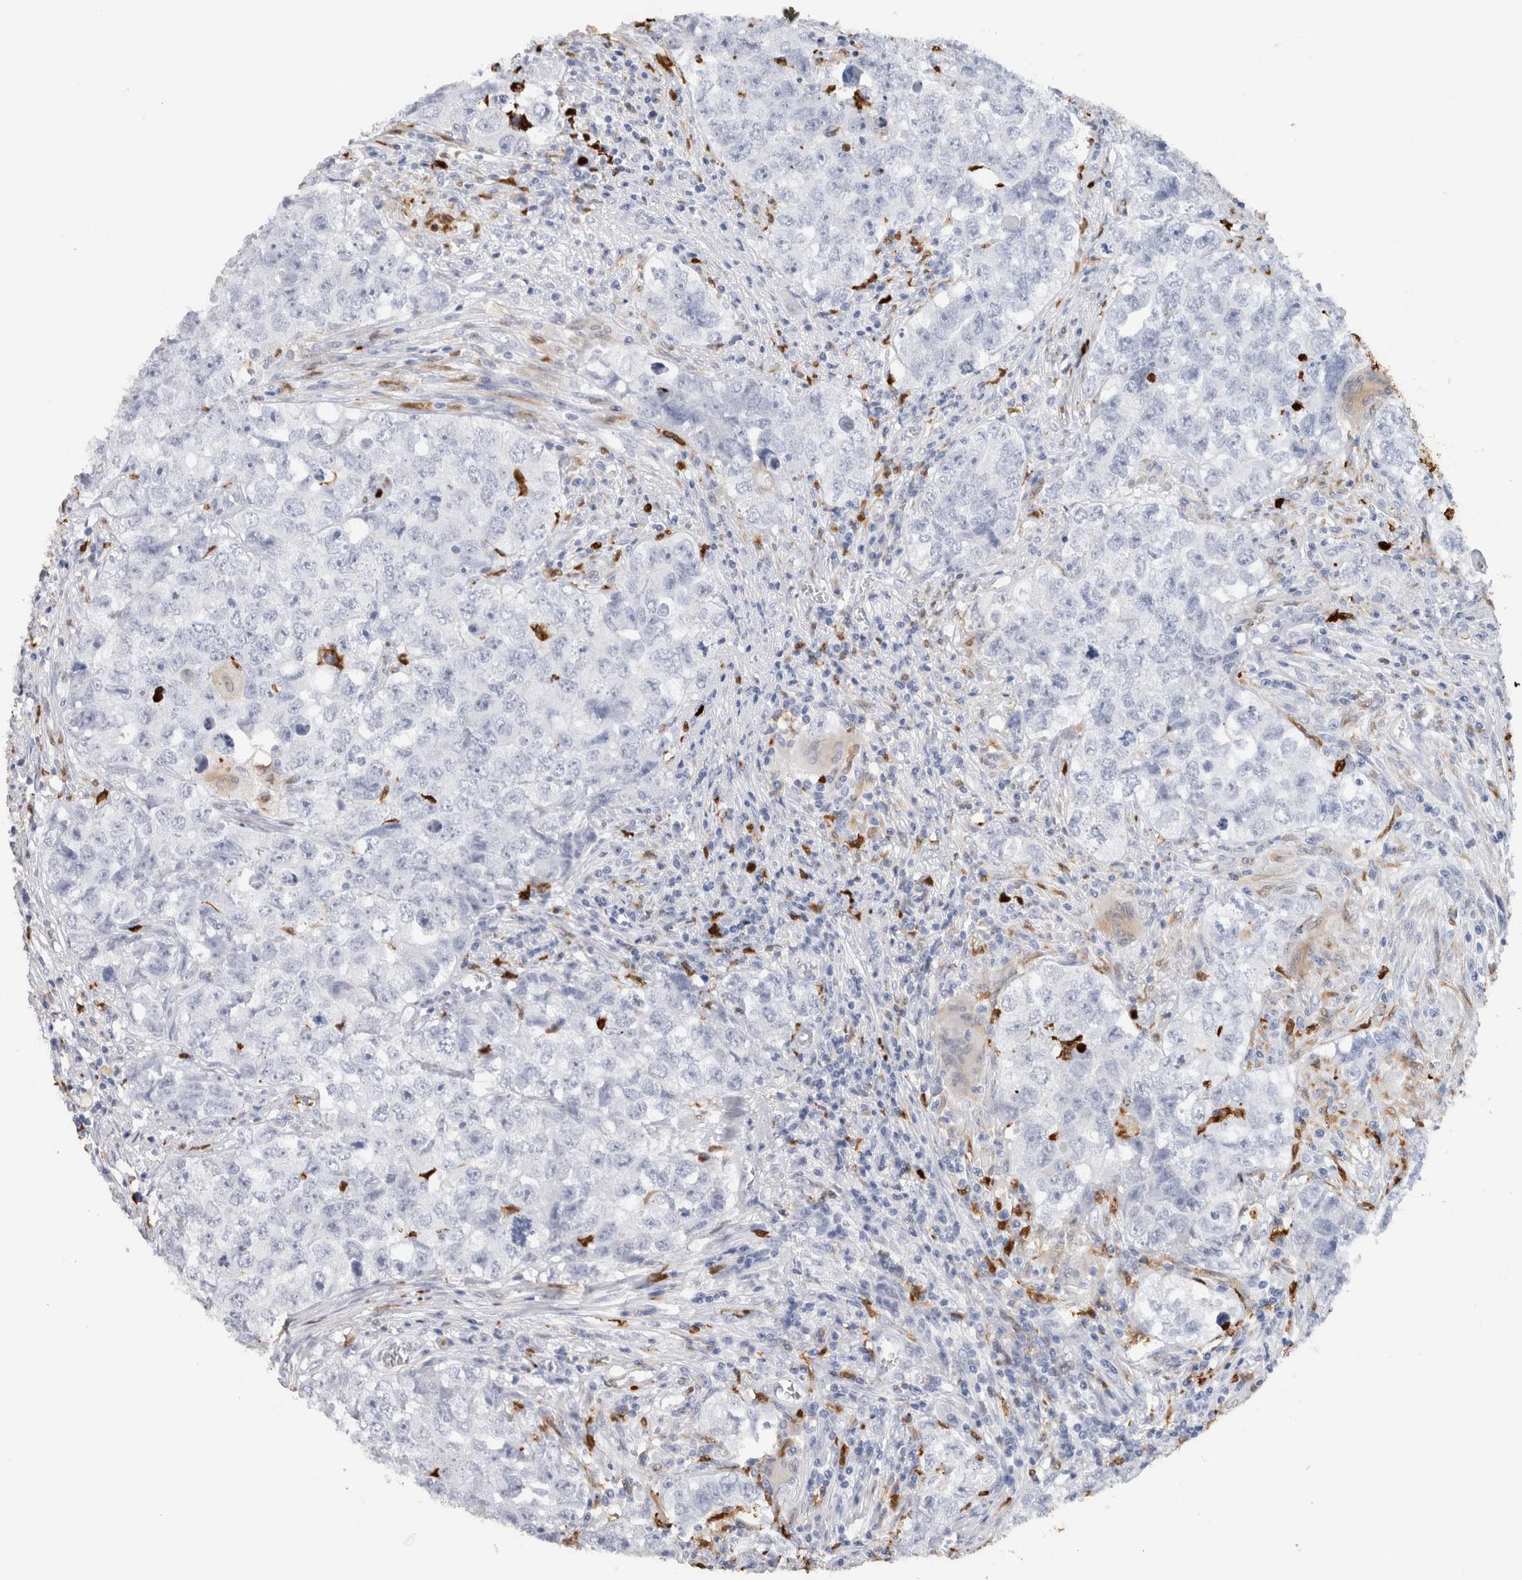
{"staining": {"intensity": "negative", "quantity": "none", "location": "none"}, "tissue": "testis cancer", "cell_type": "Tumor cells", "image_type": "cancer", "snomed": [{"axis": "morphology", "description": "Seminoma, NOS"}, {"axis": "morphology", "description": "Carcinoma, Embryonal, NOS"}, {"axis": "topography", "description": "Testis"}], "caption": "Immunohistochemistry (IHC) of embryonal carcinoma (testis) displays no positivity in tumor cells. The staining is performed using DAB (3,3'-diaminobenzidine) brown chromogen with nuclei counter-stained in using hematoxylin.", "gene": "S100A8", "patient": {"sex": "male", "age": 43}}